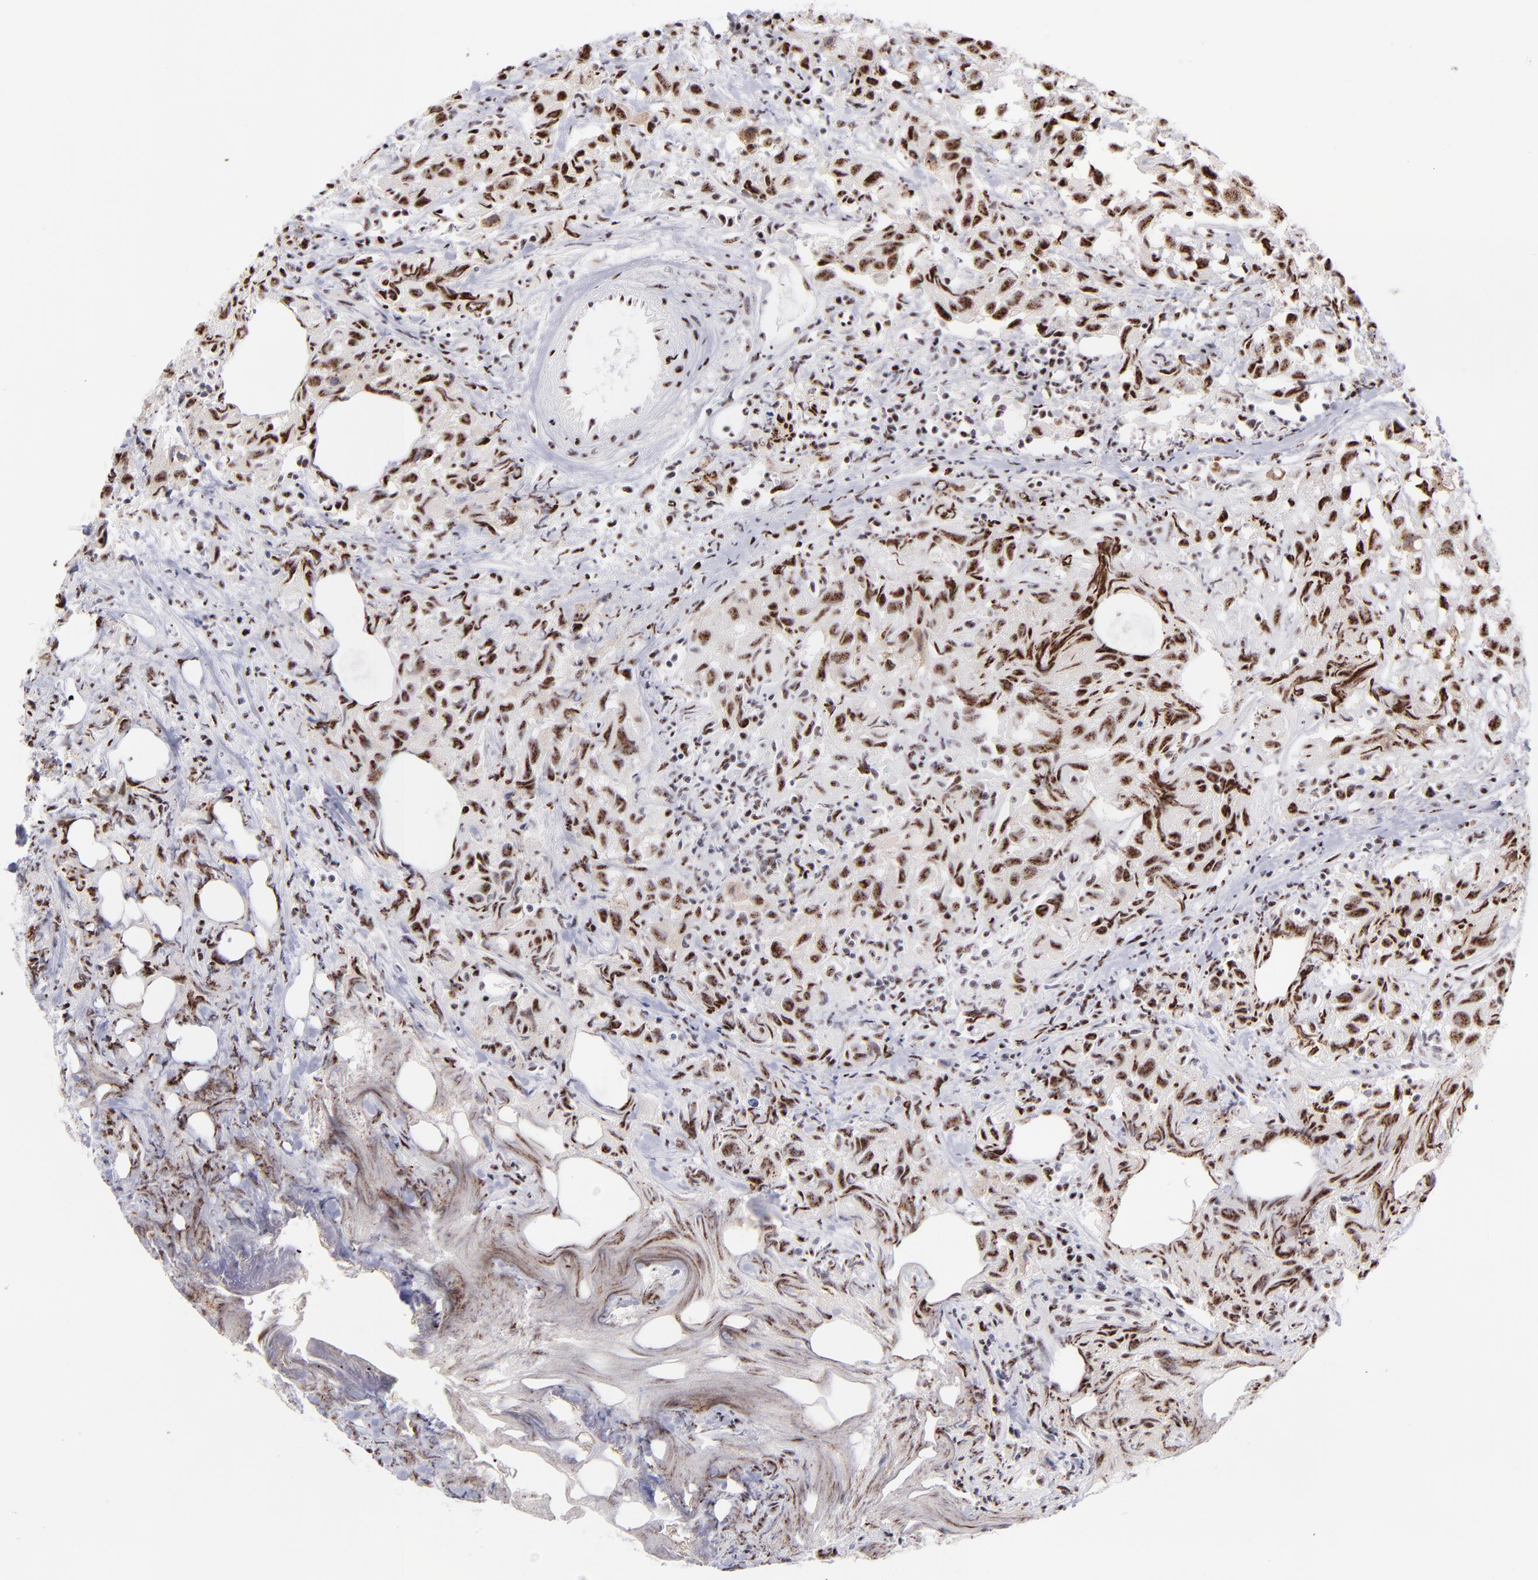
{"staining": {"intensity": "strong", "quantity": ">75%", "location": "nuclear"}, "tissue": "urothelial cancer", "cell_type": "Tumor cells", "image_type": "cancer", "snomed": [{"axis": "morphology", "description": "Urothelial carcinoma, High grade"}, {"axis": "topography", "description": "Urinary bladder"}], "caption": "About >75% of tumor cells in human high-grade urothelial carcinoma reveal strong nuclear protein expression as visualized by brown immunohistochemical staining.", "gene": "CDC25C", "patient": {"sex": "female", "age": 75}}